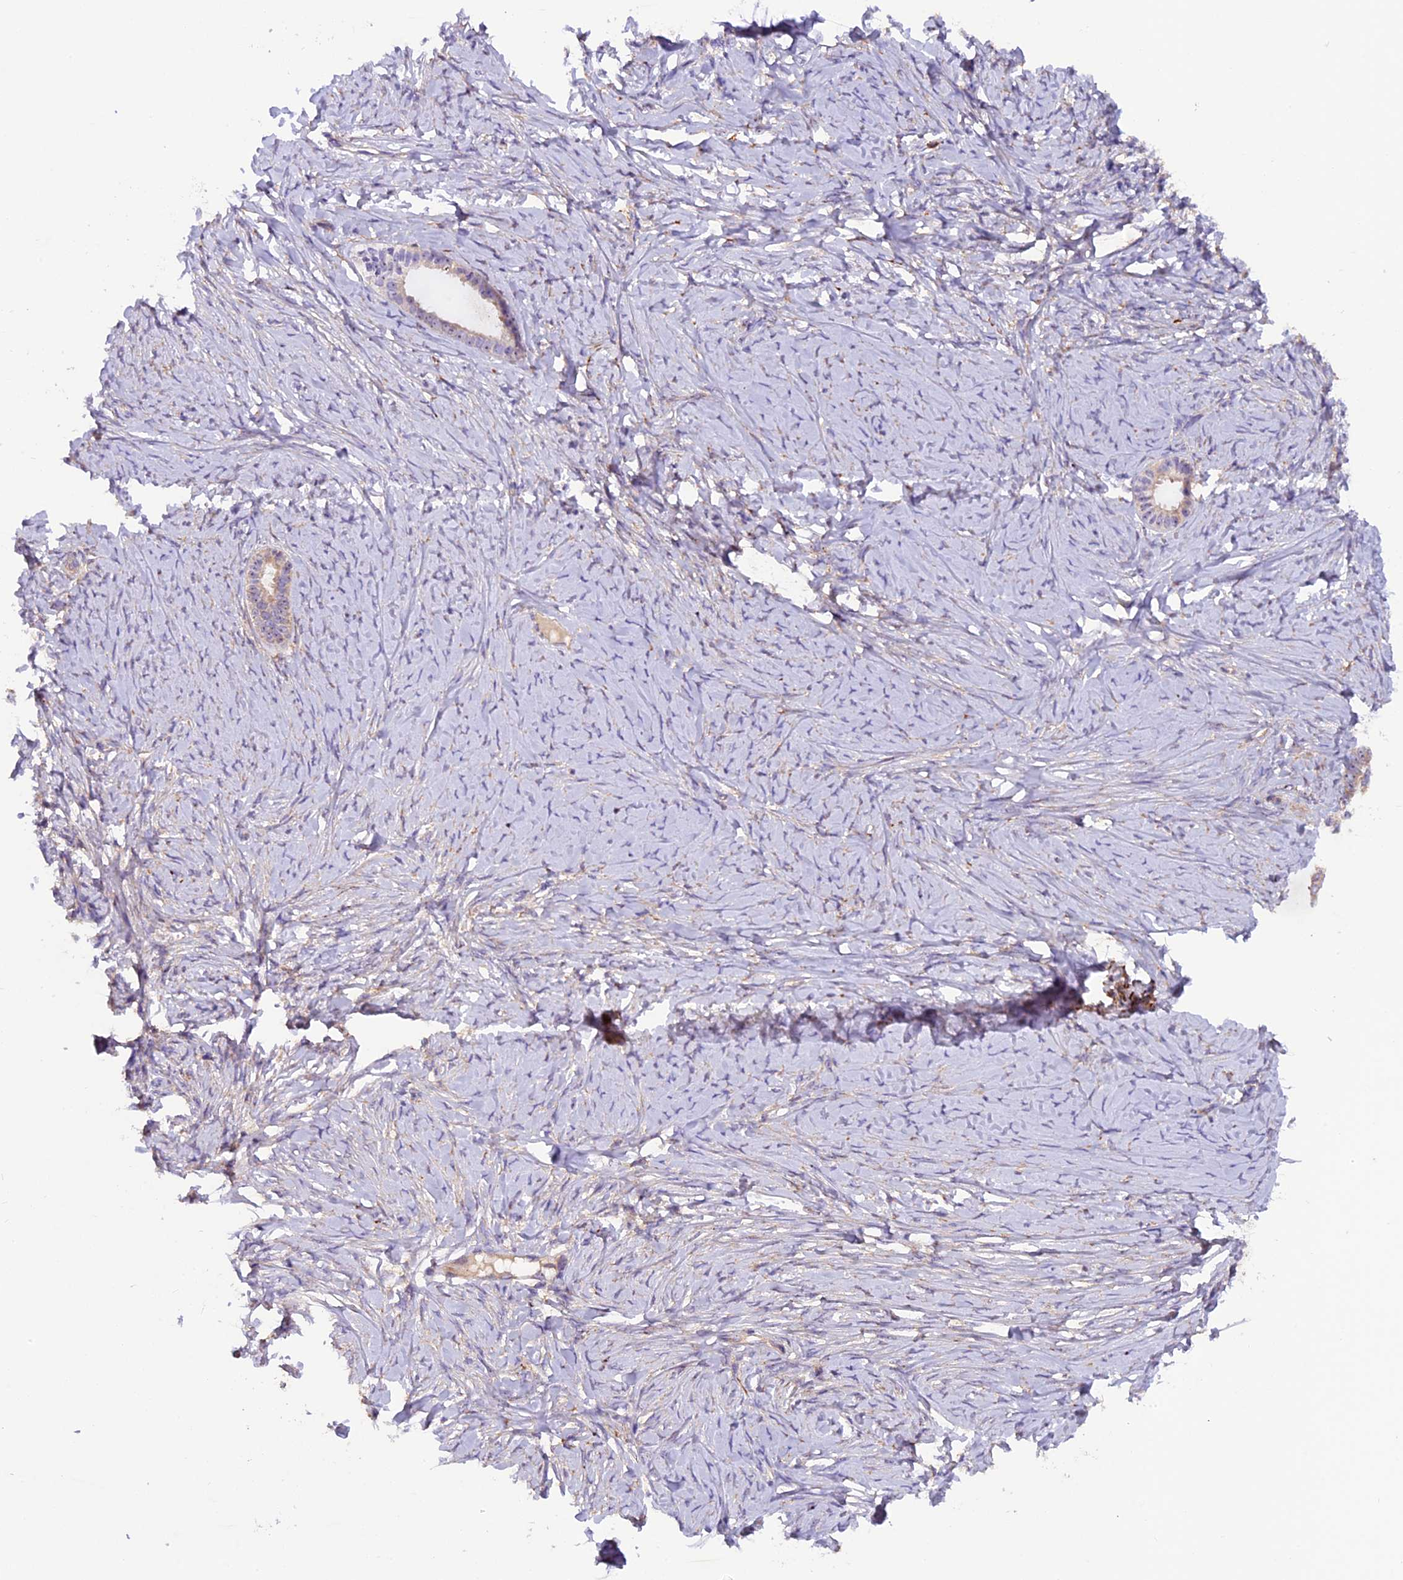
{"staining": {"intensity": "weak", "quantity": ">75%", "location": "cytoplasmic/membranous"}, "tissue": "ovarian cancer", "cell_type": "Tumor cells", "image_type": "cancer", "snomed": [{"axis": "morphology", "description": "Cystadenocarcinoma, serous, NOS"}, {"axis": "topography", "description": "Ovary"}], "caption": "DAB (3,3'-diaminobenzidine) immunohistochemical staining of ovarian cancer displays weak cytoplasmic/membranous protein staining in about >75% of tumor cells.", "gene": "FRY", "patient": {"sex": "female", "age": 79}}